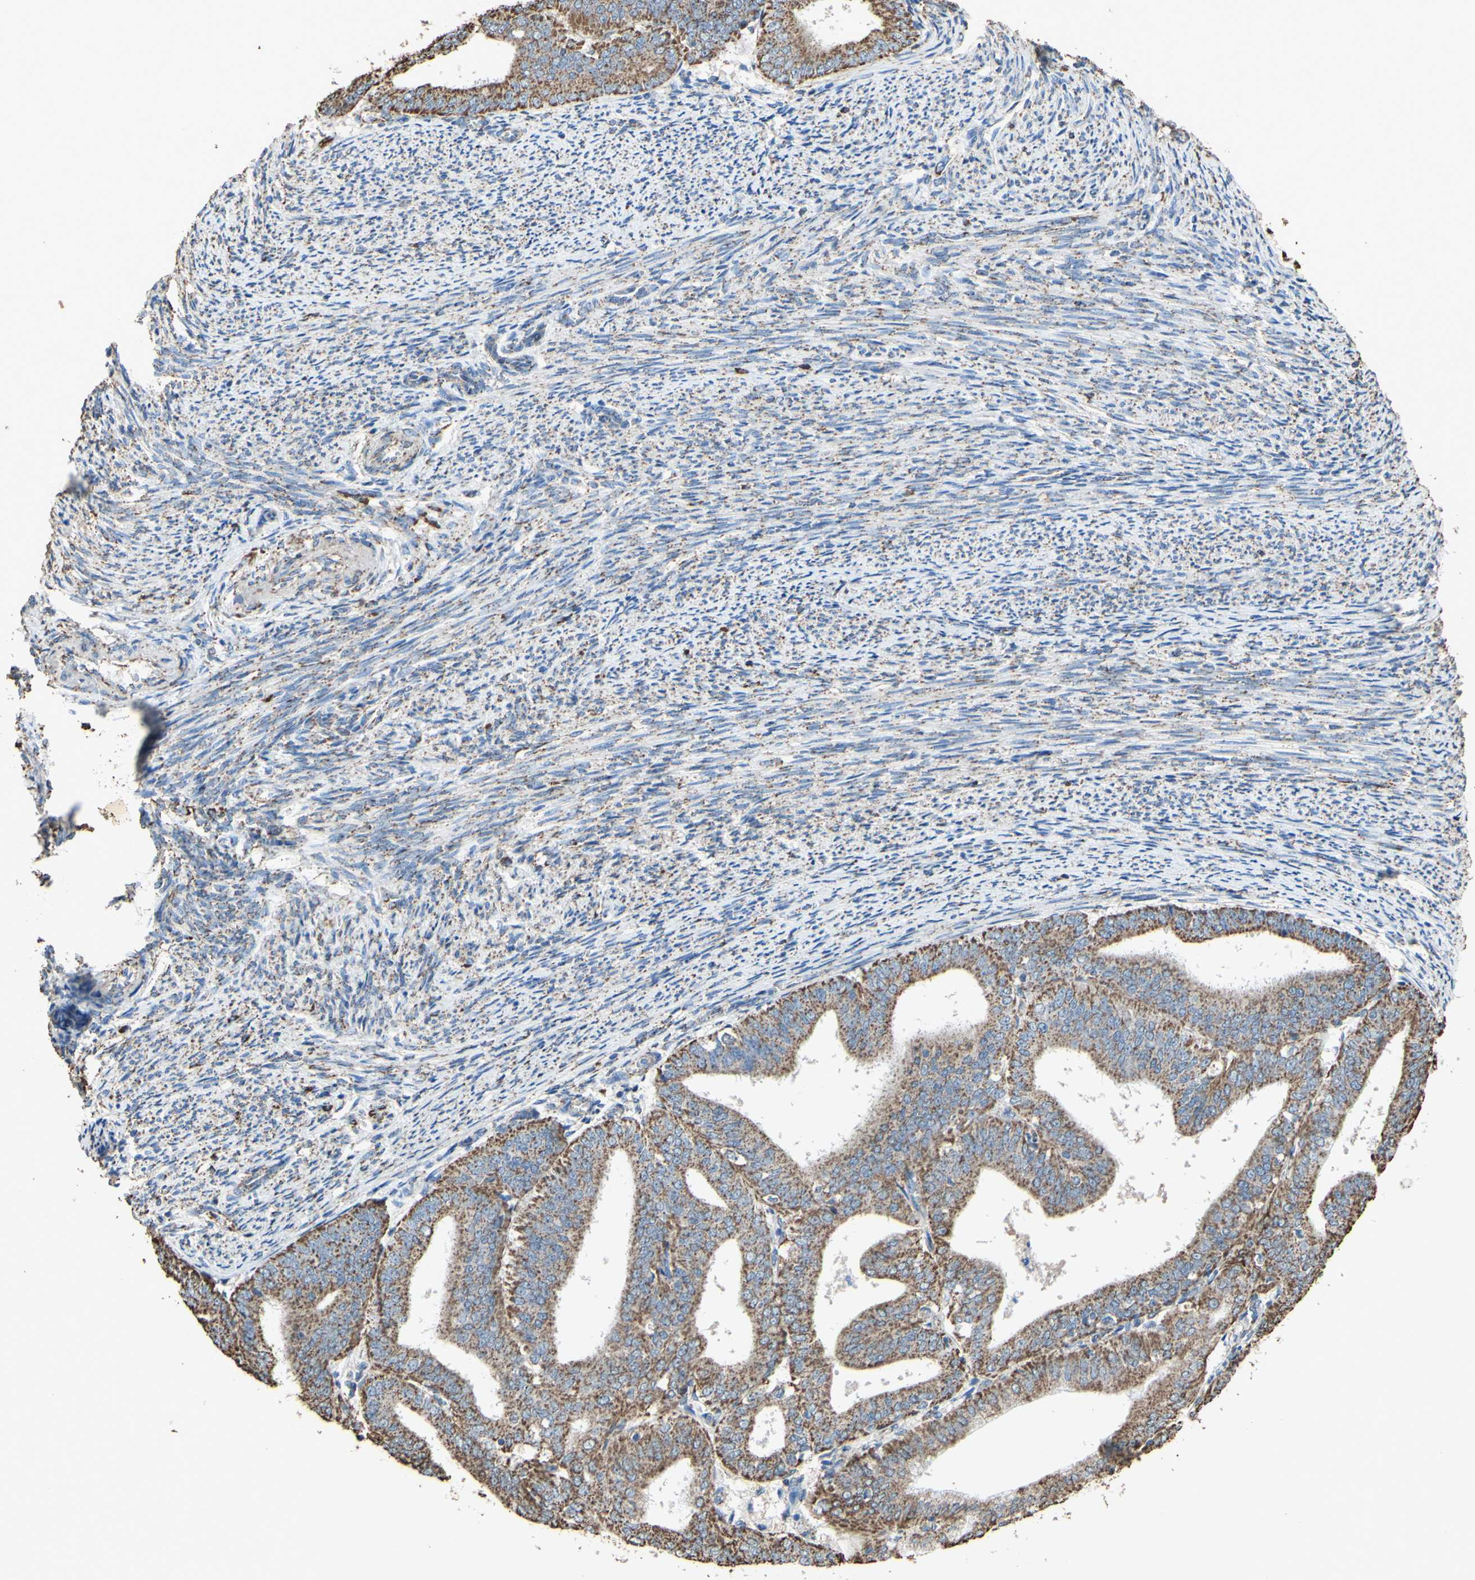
{"staining": {"intensity": "moderate", "quantity": ">75%", "location": "cytoplasmic/membranous"}, "tissue": "endometrial cancer", "cell_type": "Tumor cells", "image_type": "cancer", "snomed": [{"axis": "morphology", "description": "Adenocarcinoma, NOS"}, {"axis": "topography", "description": "Endometrium"}], "caption": "Tumor cells show moderate cytoplasmic/membranous positivity in approximately >75% of cells in endometrial cancer.", "gene": "CMKLR2", "patient": {"sex": "female", "age": 63}}